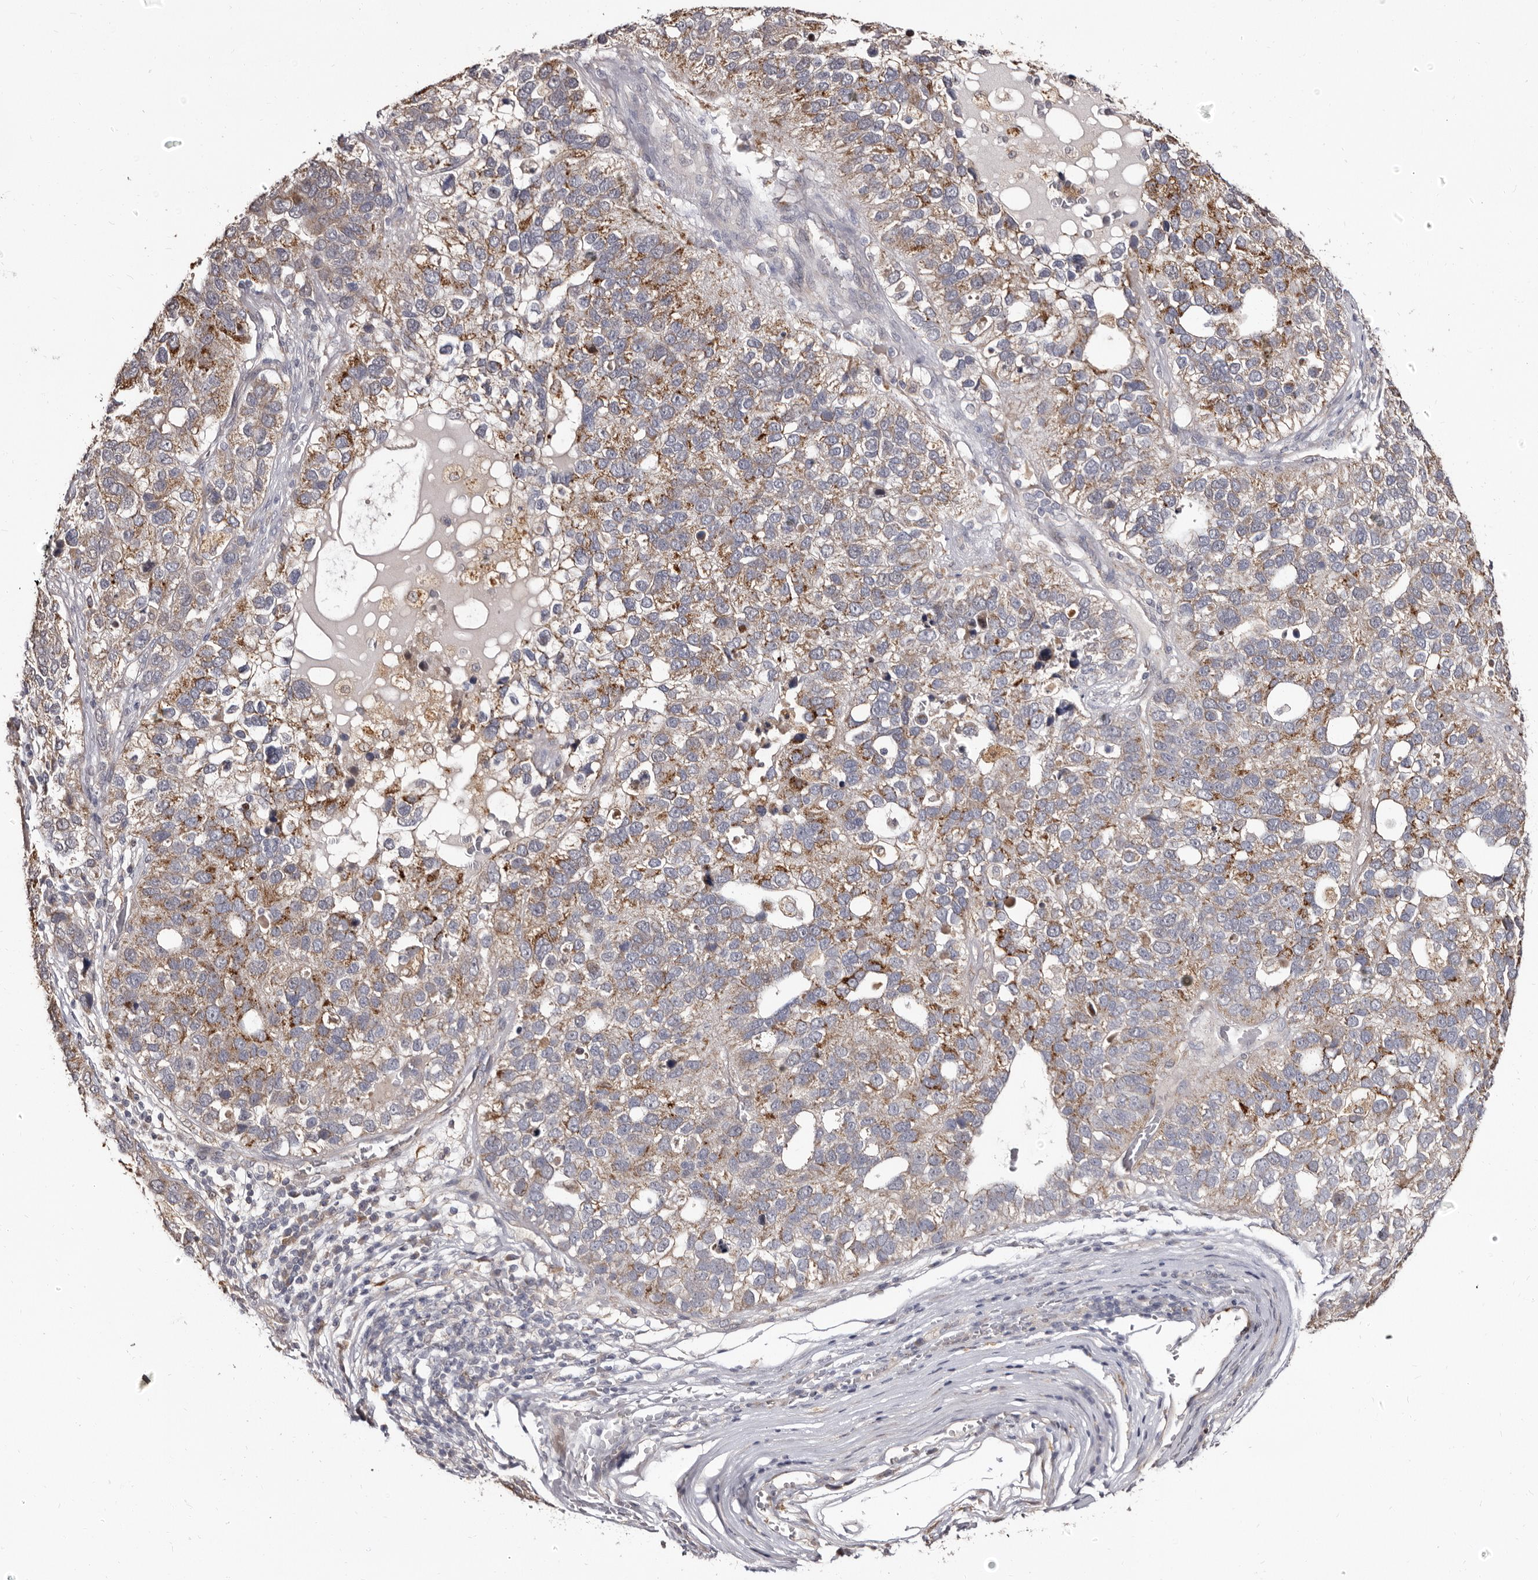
{"staining": {"intensity": "moderate", "quantity": "25%-75%", "location": "cytoplasmic/membranous"}, "tissue": "pancreatic cancer", "cell_type": "Tumor cells", "image_type": "cancer", "snomed": [{"axis": "morphology", "description": "Adenocarcinoma, NOS"}, {"axis": "topography", "description": "Pancreas"}], "caption": "Brown immunohistochemical staining in pancreatic adenocarcinoma exhibits moderate cytoplasmic/membranous expression in about 25%-75% of tumor cells. (Brightfield microscopy of DAB IHC at high magnification).", "gene": "PTAFR", "patient": {"sex": "female", "age": 61}}